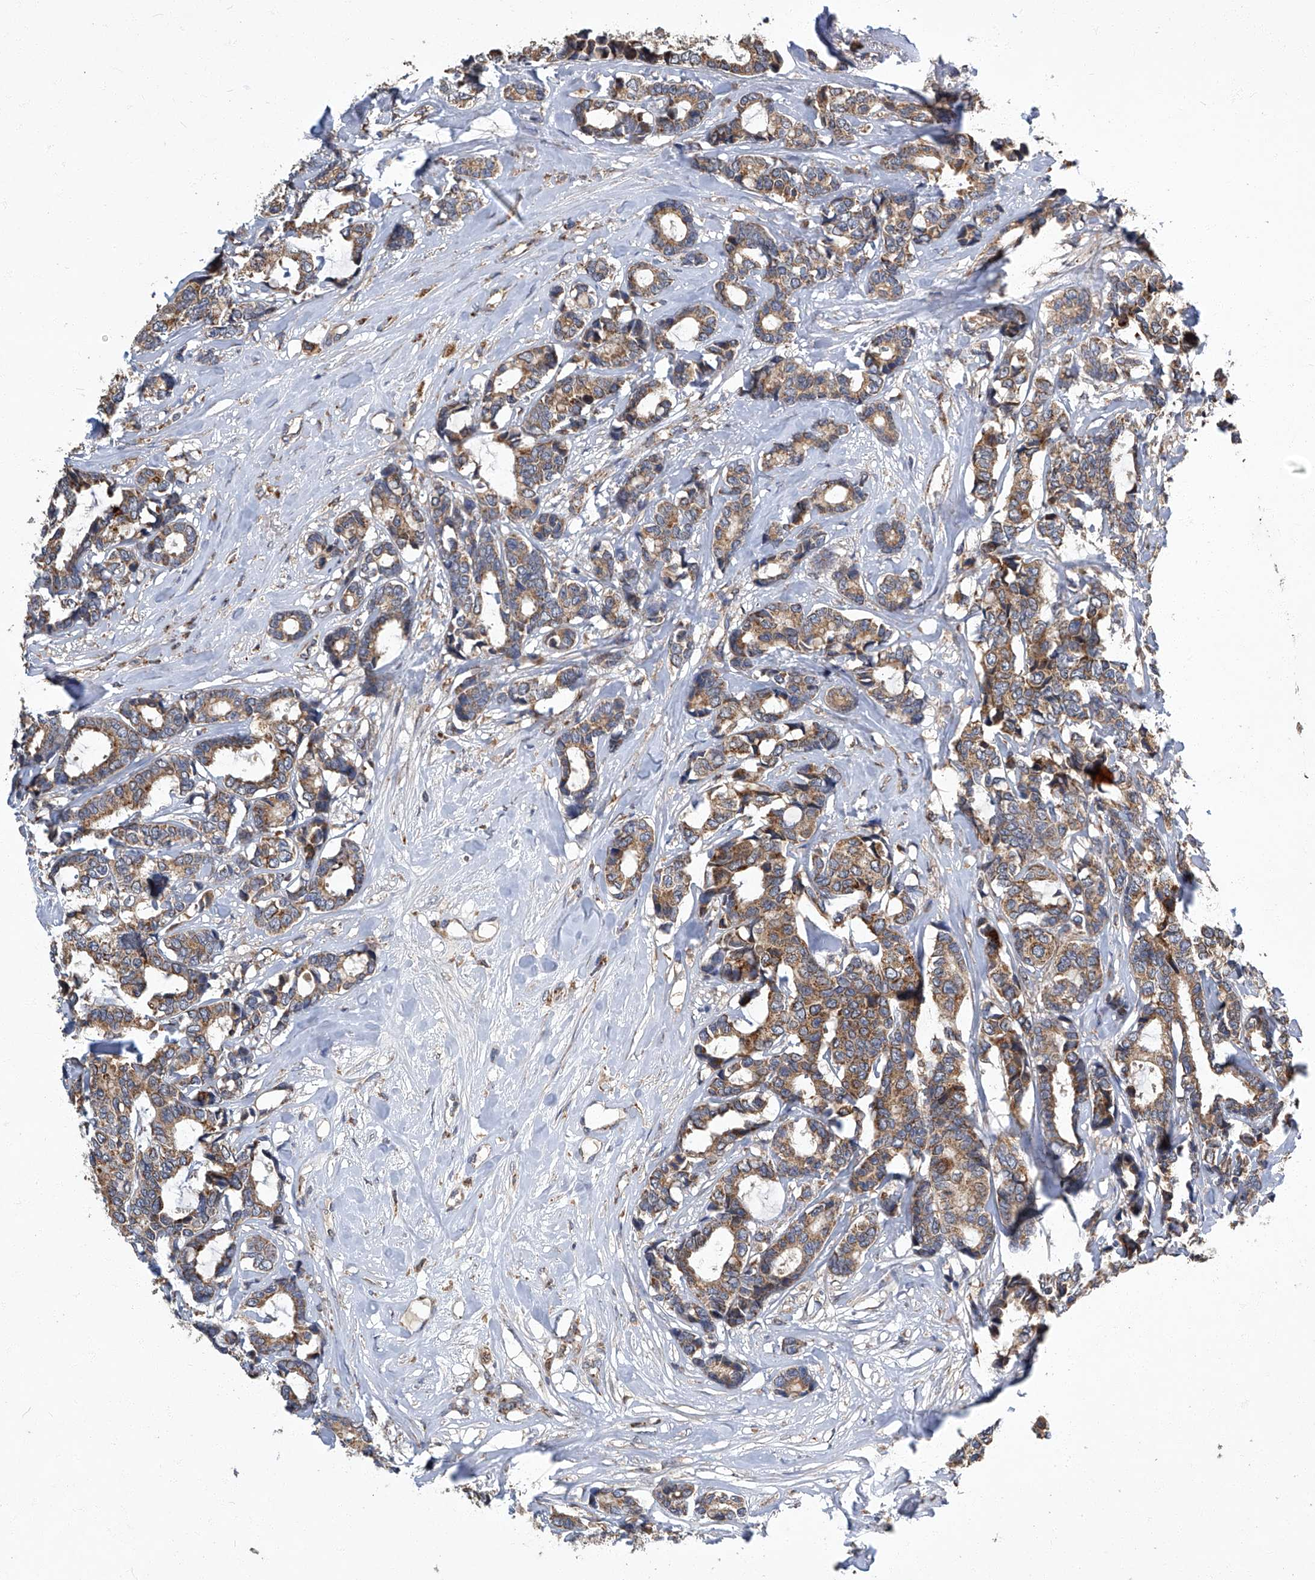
{"staining": {"intensity": "moderate", "quantity": ">75%", "location": "cytoplasmic/membranous"}, "tissue": "breast cancer", "cell_type": "Tumor cells", "image_type": "cancer", "snomed": [{"axis": "morphology", "description": "Duct carcinoma"}, {"axis": "topography", "description": "Breast"}], "caption": "Tumor cells exhibit medium levels of moderate cytoplasmic/membranous staining in about >75% of cells in breast cancer.", "gene": "TNFRSF13B", "patient": {"sex": "female", "age": 87}}